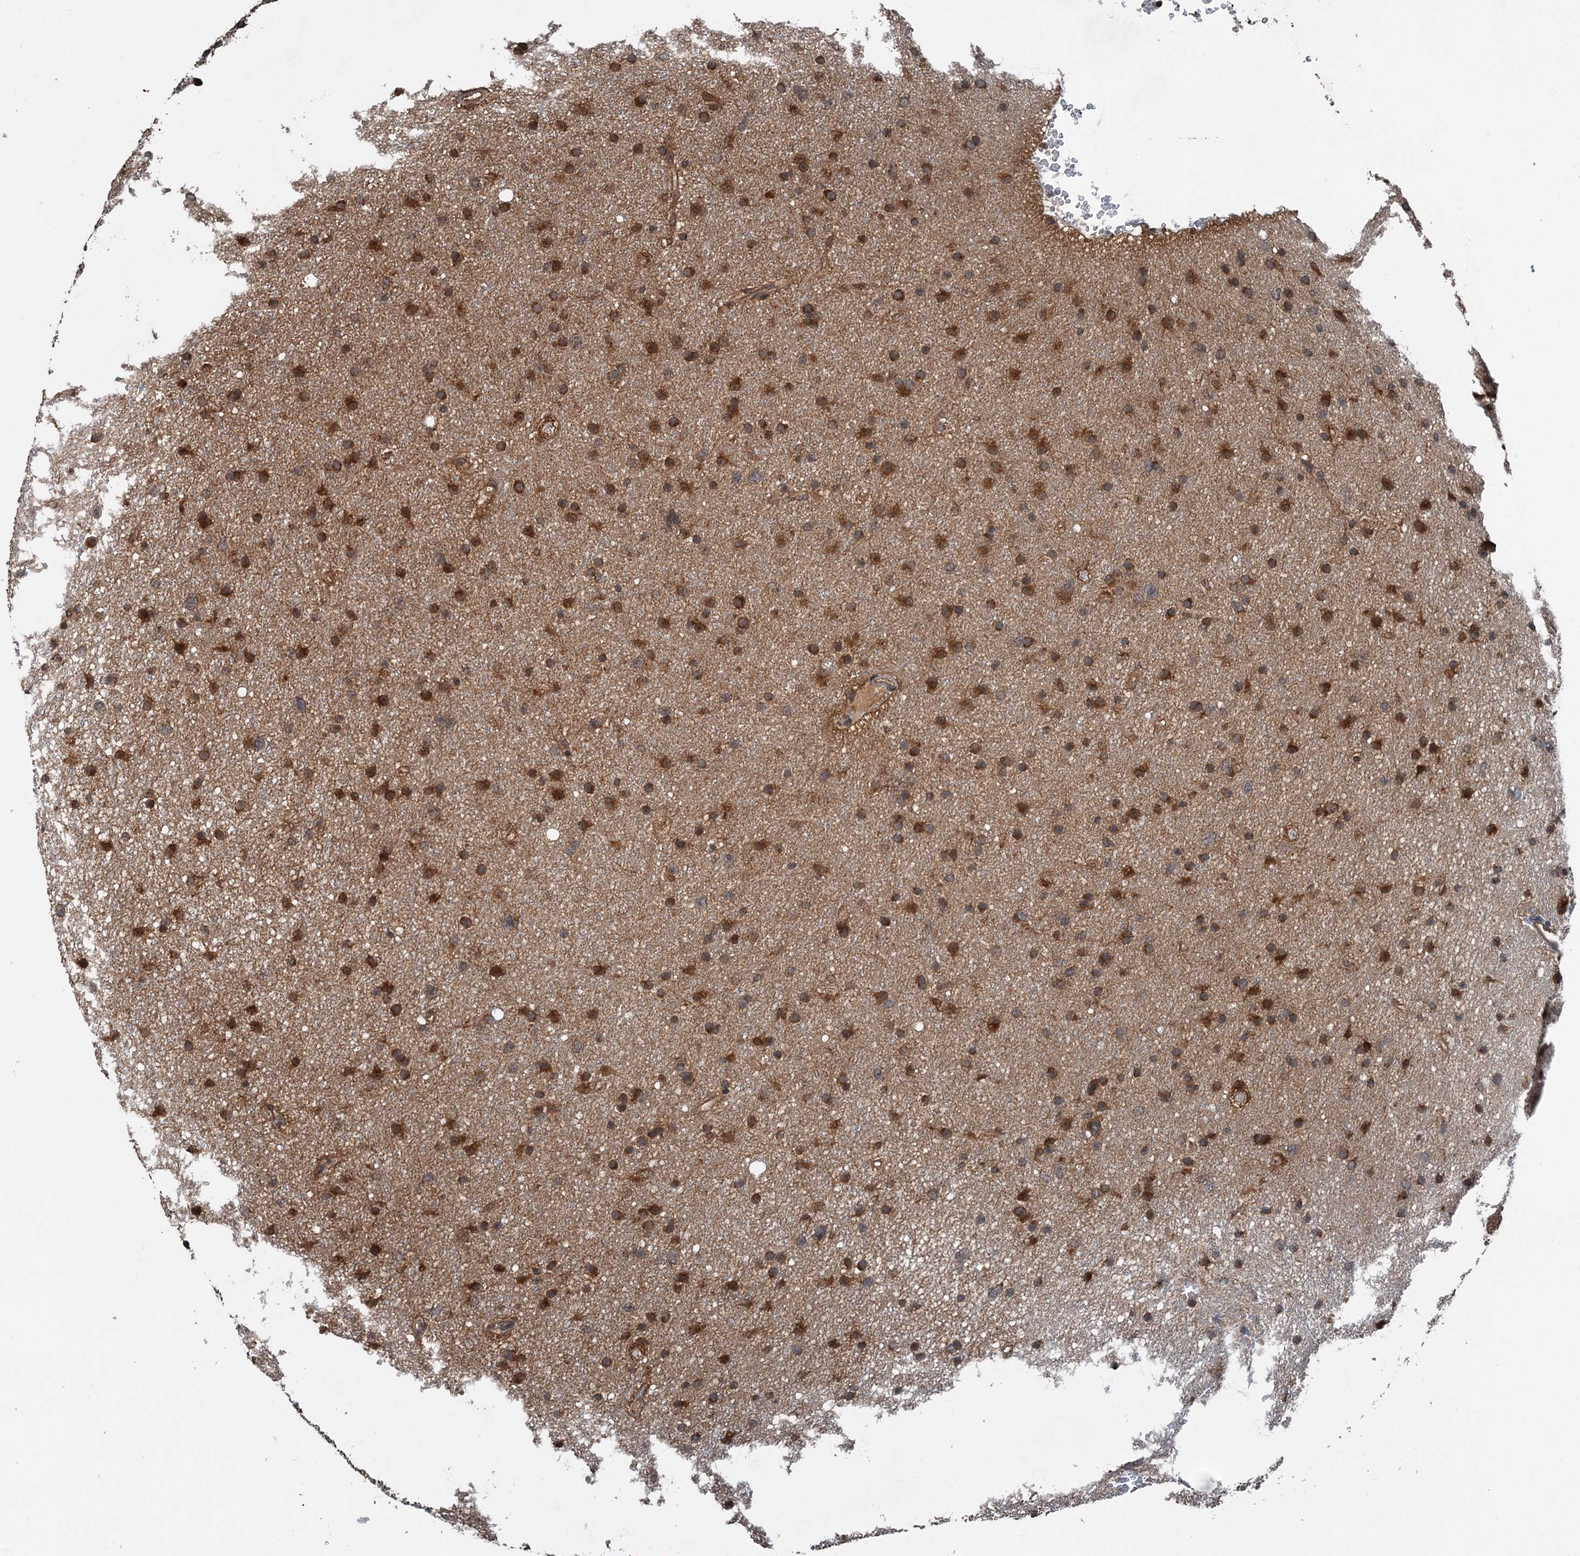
{"staining": {"intensity": "strong", "quantity": ">75%", "location": "cytoplasmic/membranous"}, "tissue": "glioma", "cell_type": "Tumor cells", "image_type": "cancer", "snomed": [{"axis": "morphology", "description": "Glioma, malignant, Low grade"}, {"axis": "topography", "description": "Cerebral cortex"}], "caption": "Protein staining of malignant low-grade glioma tissue exhibits strong cytoplasmic/membranous expression in approximately >75% of tumor cells.", "gene": "N4BP2L2", "patient": {"sex": "female", "age": 39}}